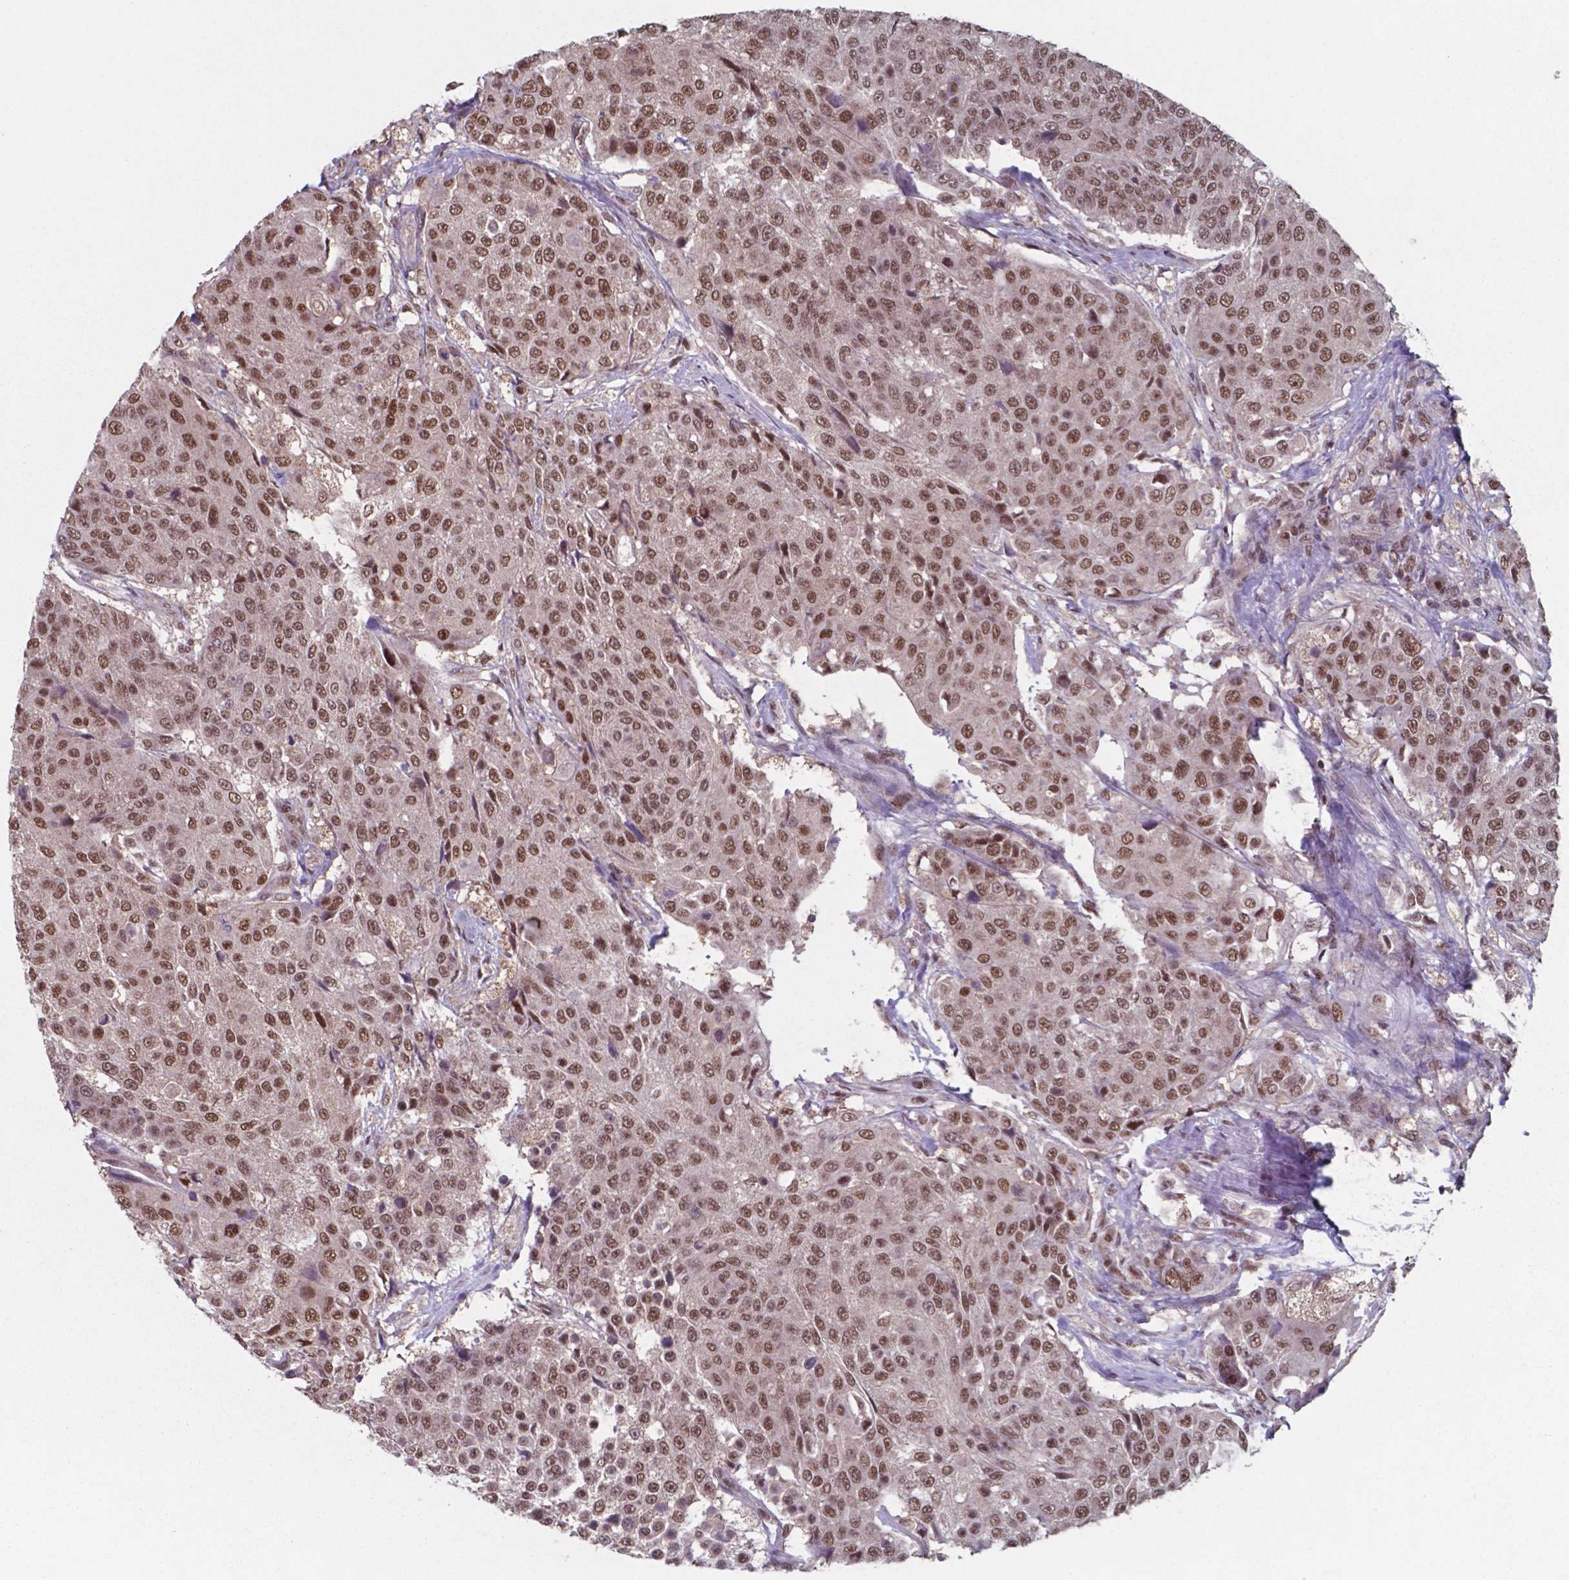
{"staining": {"intensity": "moderate", "quantity": ">75%", "location": "nuclear"}, "tissue": "urothelial cancer", "cell_type": "Tumor cells", "image_type": "cancer", "snomed": [{"axis": "morphology", "description": "Urothelial carcinoma, High grade"}, {"axis": "topography", "description": "Urinary bladder"}], "caption": "Immunohistochemical staining of human urothelial cancer reveals moderate nuclear protein expression in about >75% of tumor cells.", "gene": "UBA1", "patient": {"sex": "female", "age": 63}}